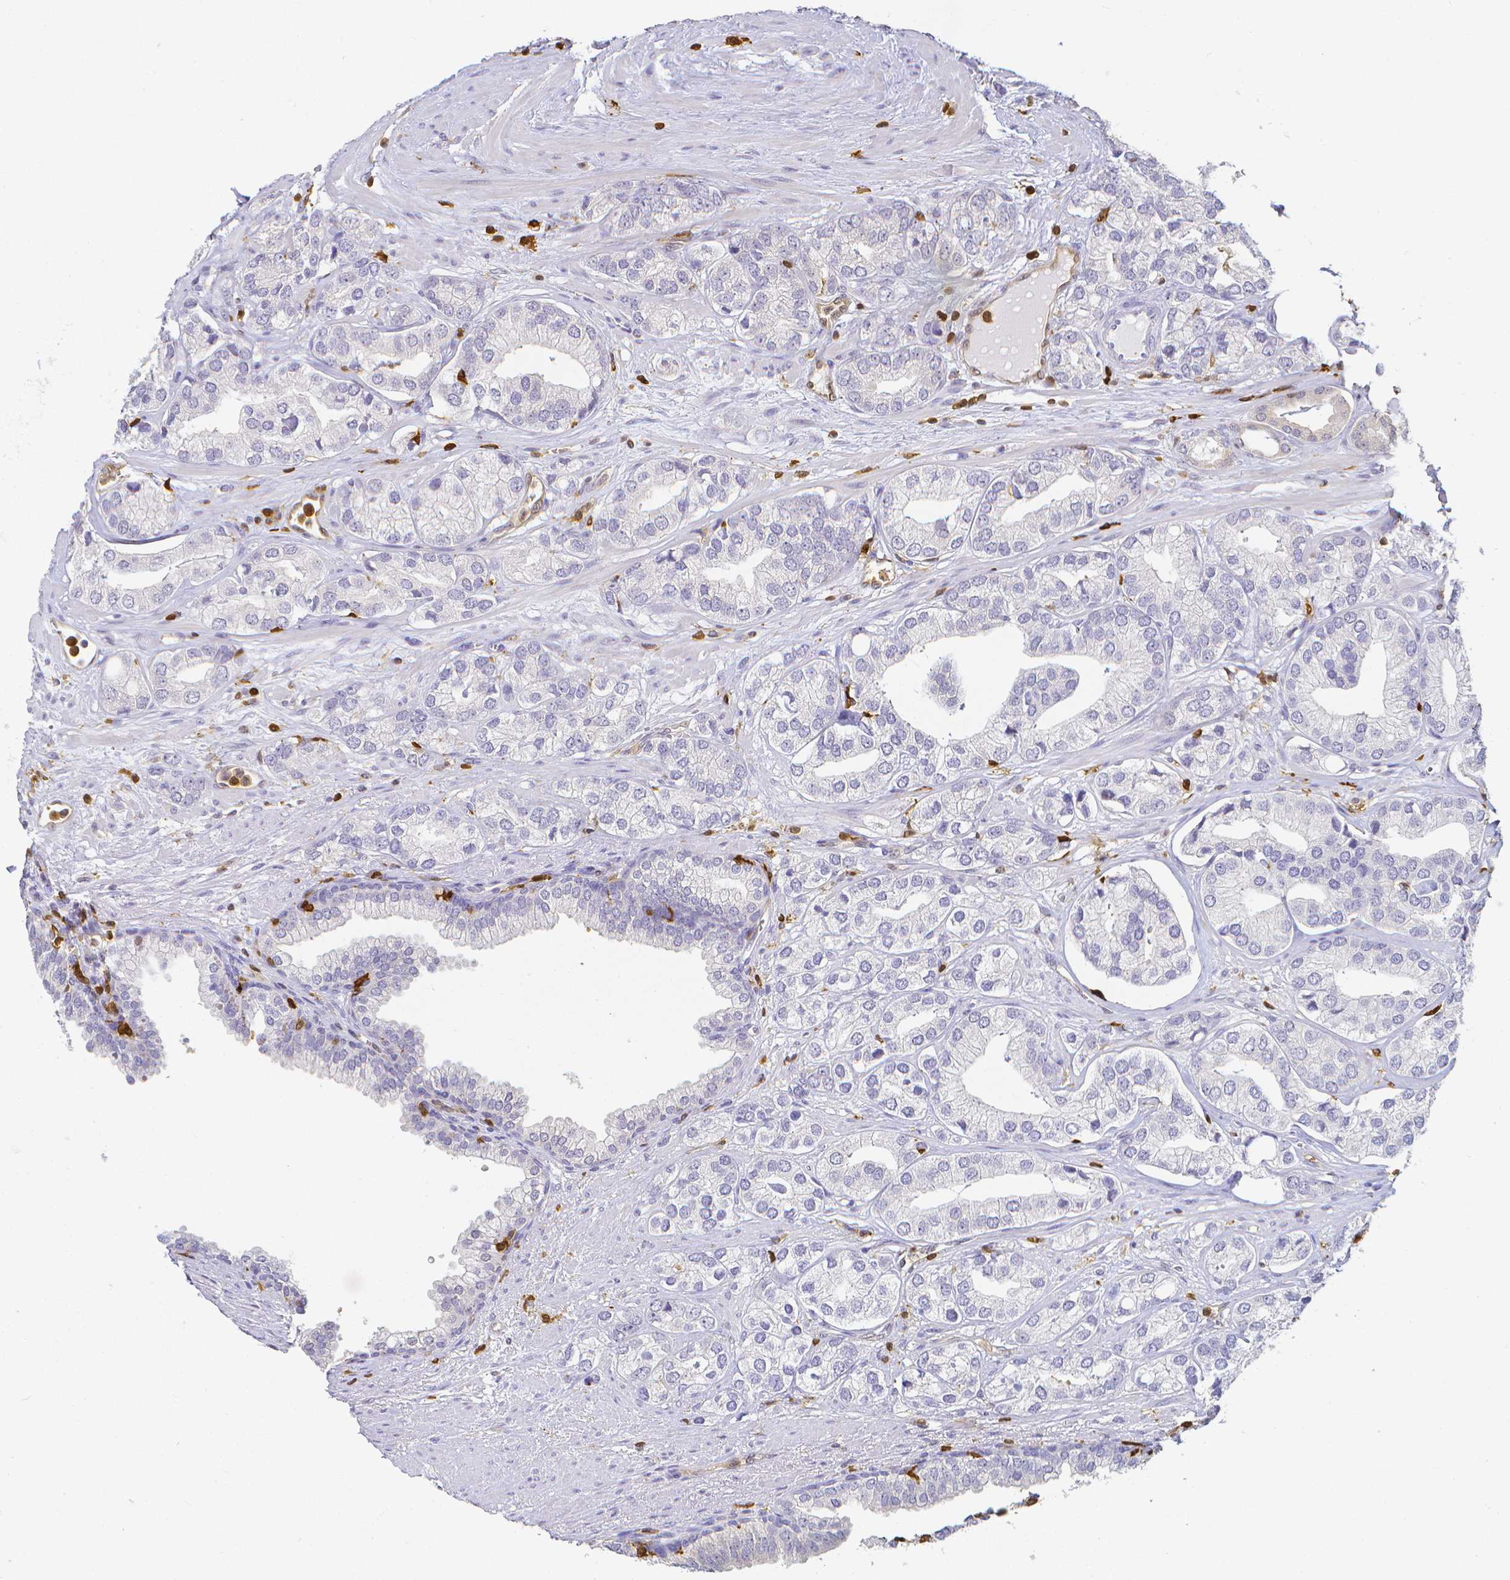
{"staining": {"intensity": "negative", "quantity": "none", "location": "none"}, "tissue": "prostate cancer", "cell_type": "Tumor cells", "image_type": "cancer", "snomed": [{"axis": "morphology", "description": "Adenocarcinoma, High grade"}, {"axis": "topography", "description": "Prostate"}], "caption": "DAB immunohistochemical staining of high-grade adenocarcinoma (prostate) demonstrates no significant expression in tumor cells. (Stains: DAB IHC with hematoxylin counter stain, Microscopy: brightfield microscopy at high magnification).", "gene": "COTL1", "patient": {"sex": "male", "age": 58}}